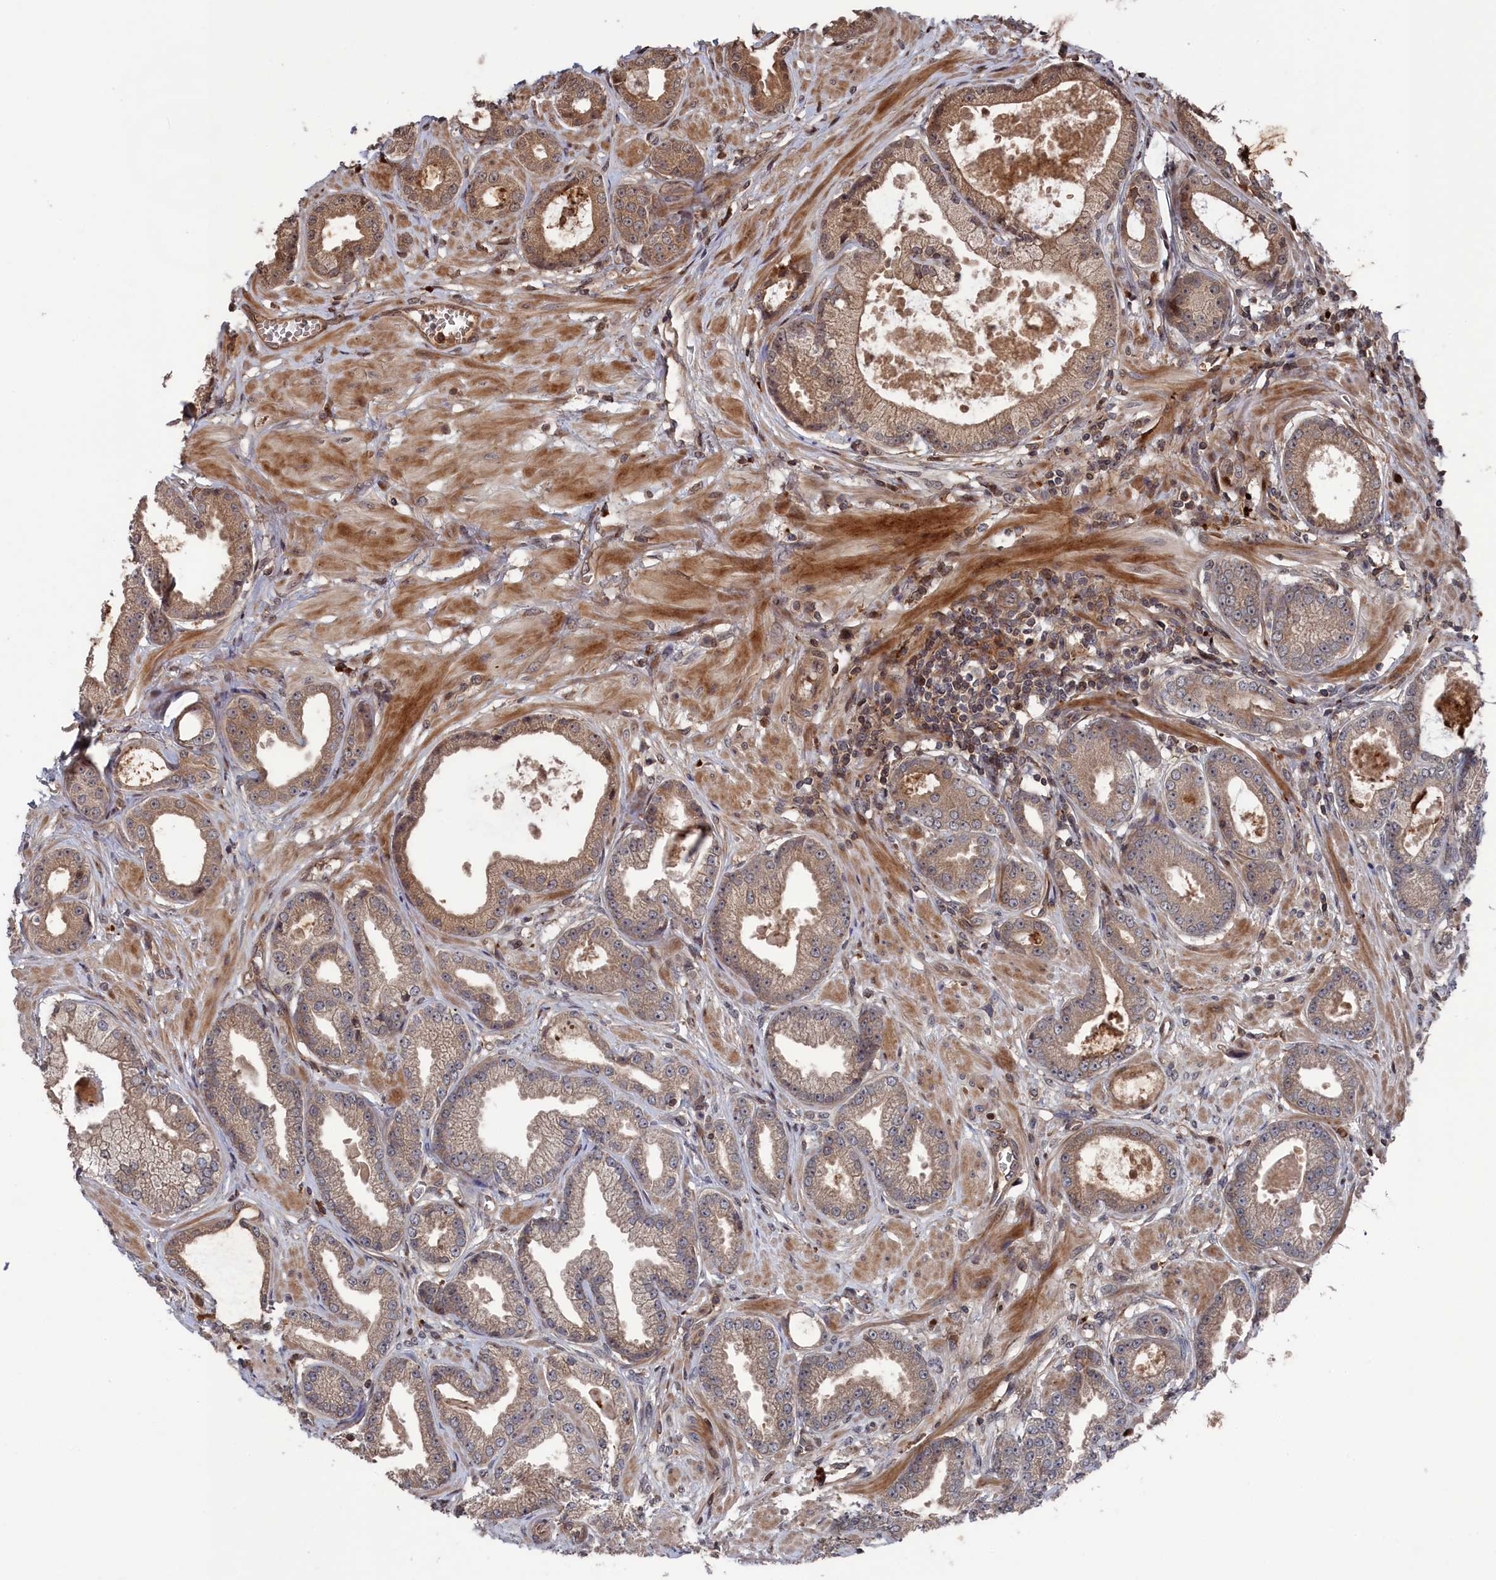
{"staining": {"intensity": "moderate", "quantity": "25%-75%", "location": "cytoplasmic/membranous"}, "tissue": "prostate cancer", "cell_type": "Tumor cells", "image_type": "cancer", "snomed": [{"axis": "morphology", "description": "Adenocarcinoma, Low grade"}, {"axis": "topography", "description": "Prostate"}], "caption": "Protein expression by IHC demonstrates moderate cytoplasmic/membranous positivity in about 25%-75% of tumor cells in prostate adenocarcinoma (low-grade). The protein of interest is stained brown, and the nuclei are stained in blue (DAB IHC with brightfield microscopy, high magnification).", "gene": "PLA2G15", "patient": {"sex": "male", "age": 64}}